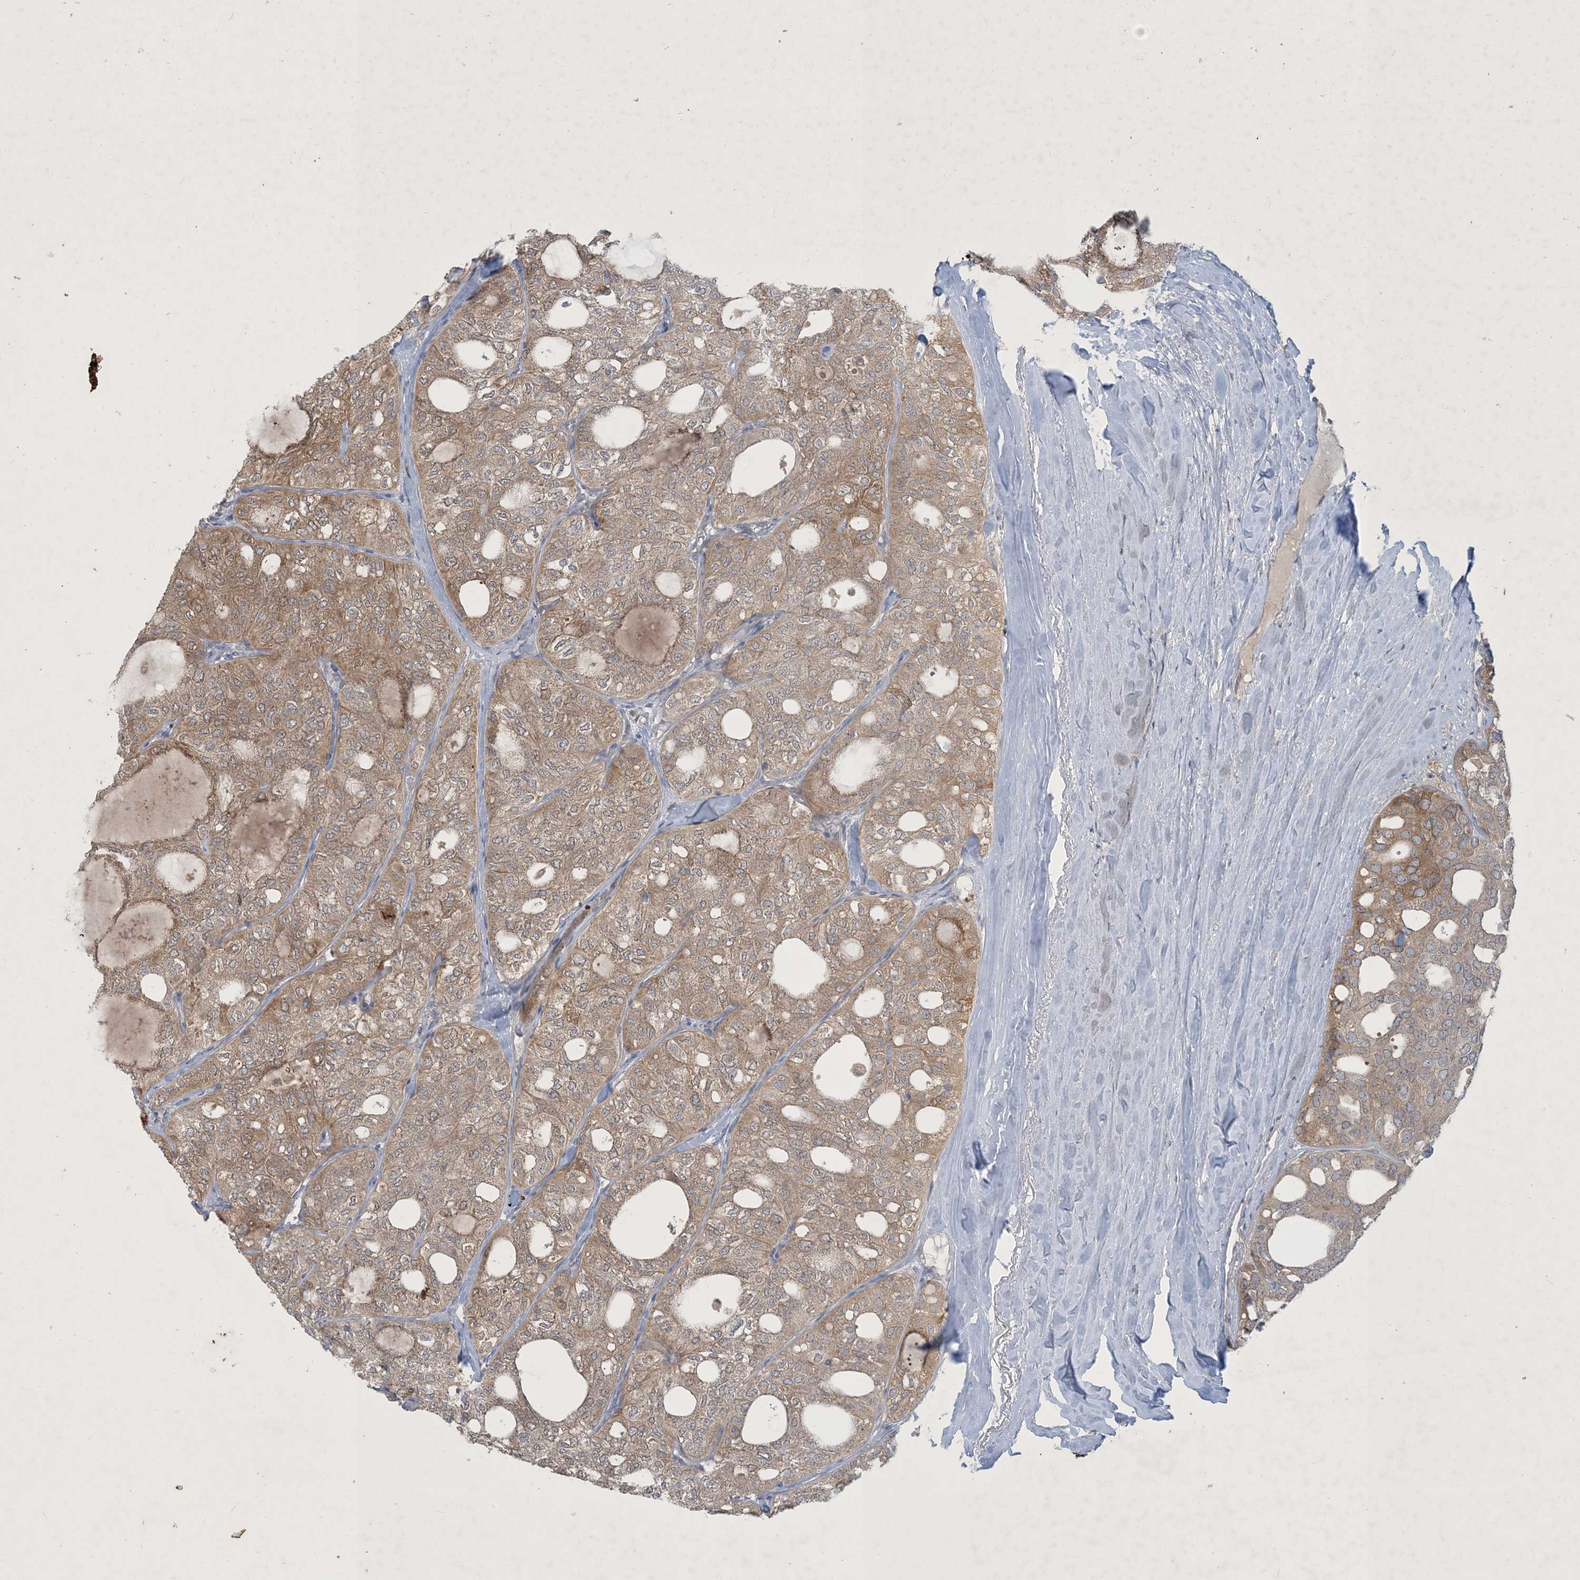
{"staining": {"intensity": "moderate", "quantity": ">75%", "location": "cytoplasmic/membranous"}, "tissue": "thyroid cancer", "cell_type": "Tumor cells", "image_type": "cancer", "snomed": [{"axis": "morphology", "description": "Follicular adenoma carcinoma, NOS"}, {"axis": "topography", "description": "Thyroid gland"}], "caption": "Tumor cells exhibit medium levels of moderate cytoplasmic/membranous expression in approximately >75% of cells in human thyroid follicular adenoma carcinoma.", "gene": "CDS1", "patient": {"sex": "male", "age": 75}}